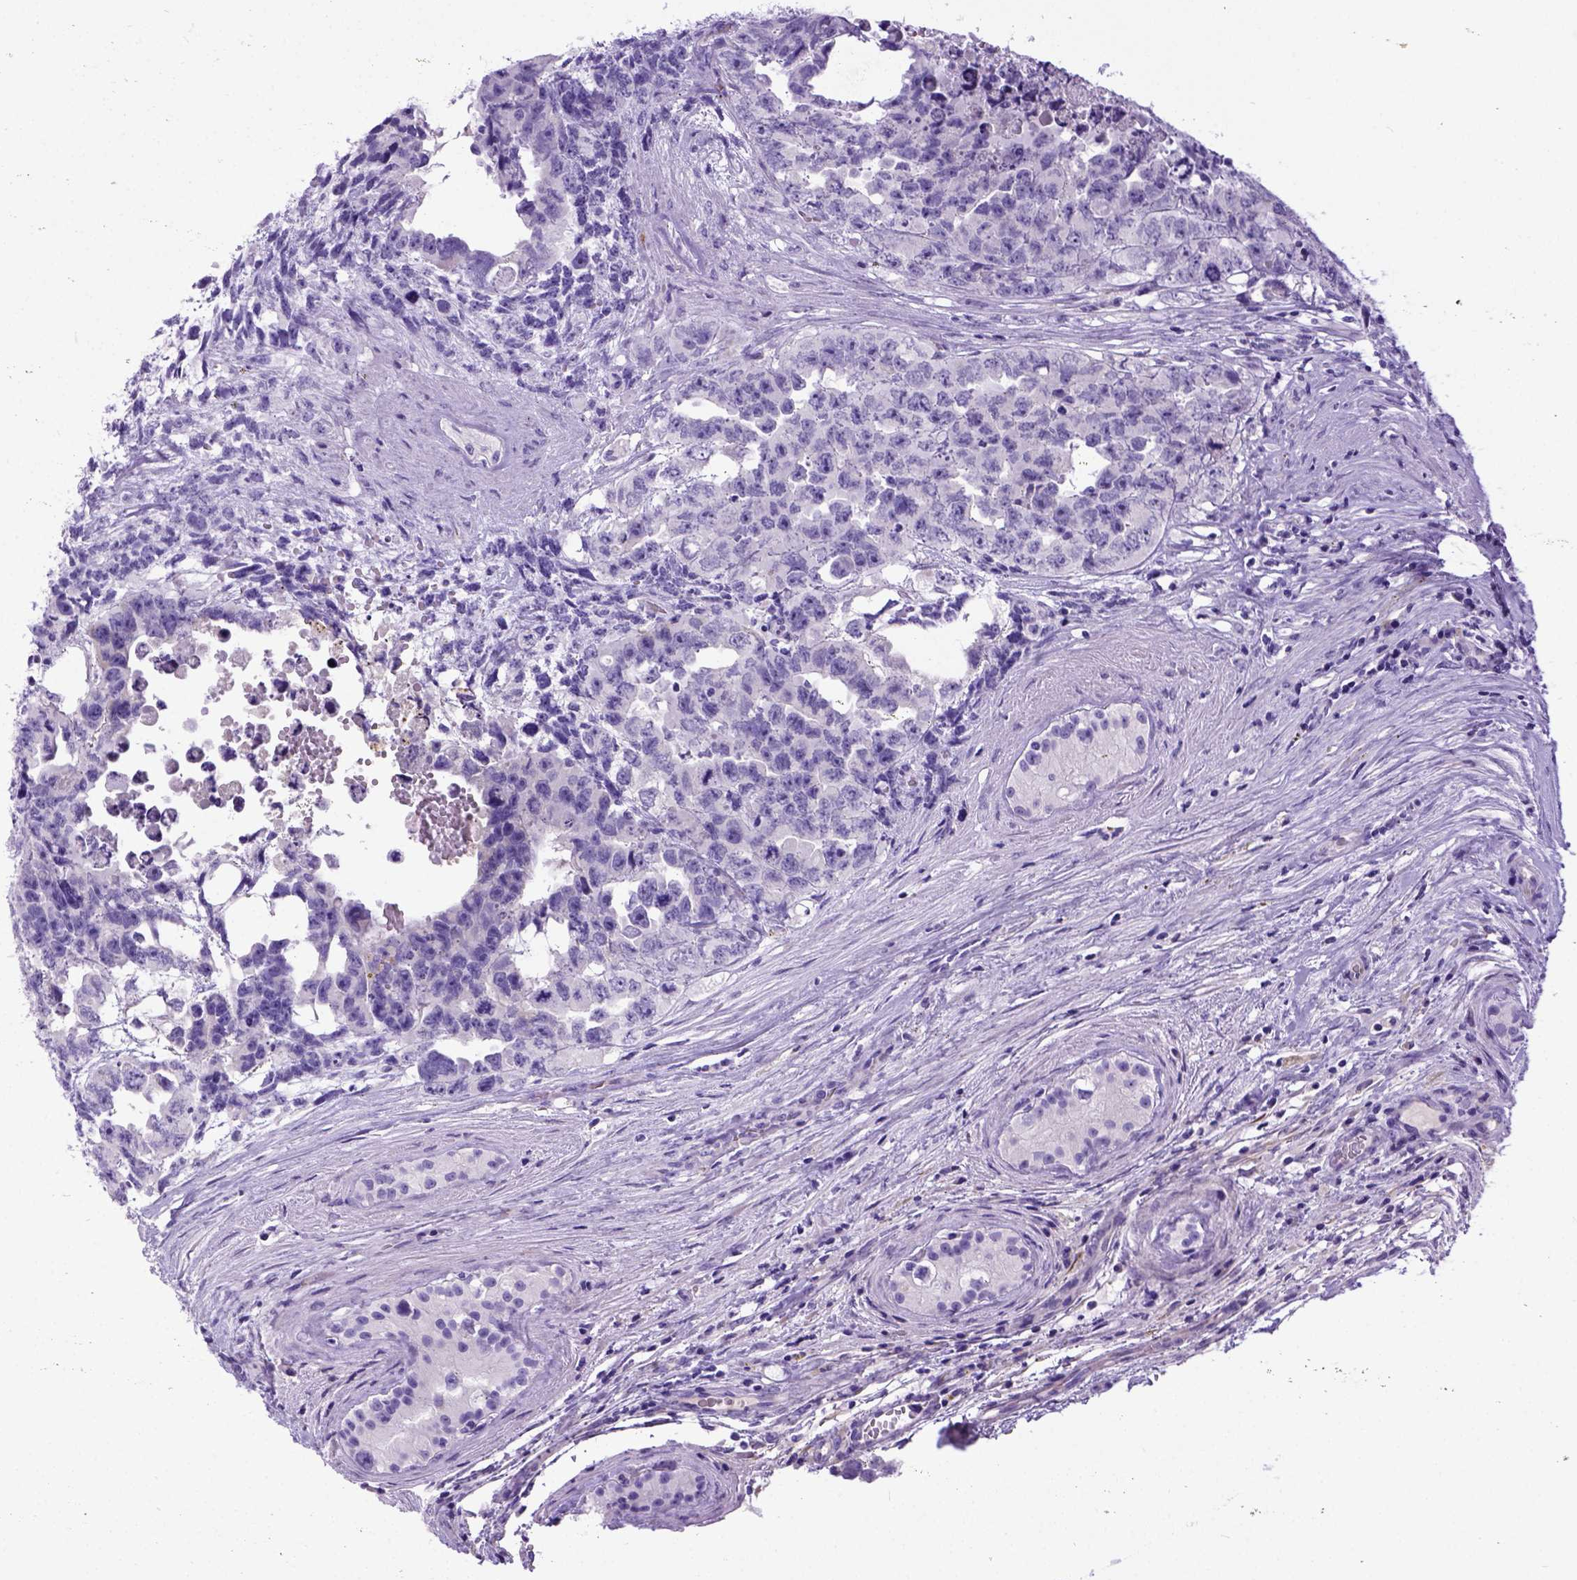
{"staining": {"intensity": "negative", "quantity": "none", "location": "none"}, "tissue": "testis cancer", "cell_type": "Tumor cells", "image_type": "cancer", "snomed": [{"axis": "morphology", "description": "Carcinoma, Embryonal, NOS"}, {"axis": "topography", "description": "Testis"}], "caption": "Photomicrograph shows no significant protein positivity in tumor cells of embryonal carcinoma (testis). (DAB immunohistochemistry (IHC), high magnification).", "gene": "IGF2", "patient": {"sex": "male", "age": 24}}